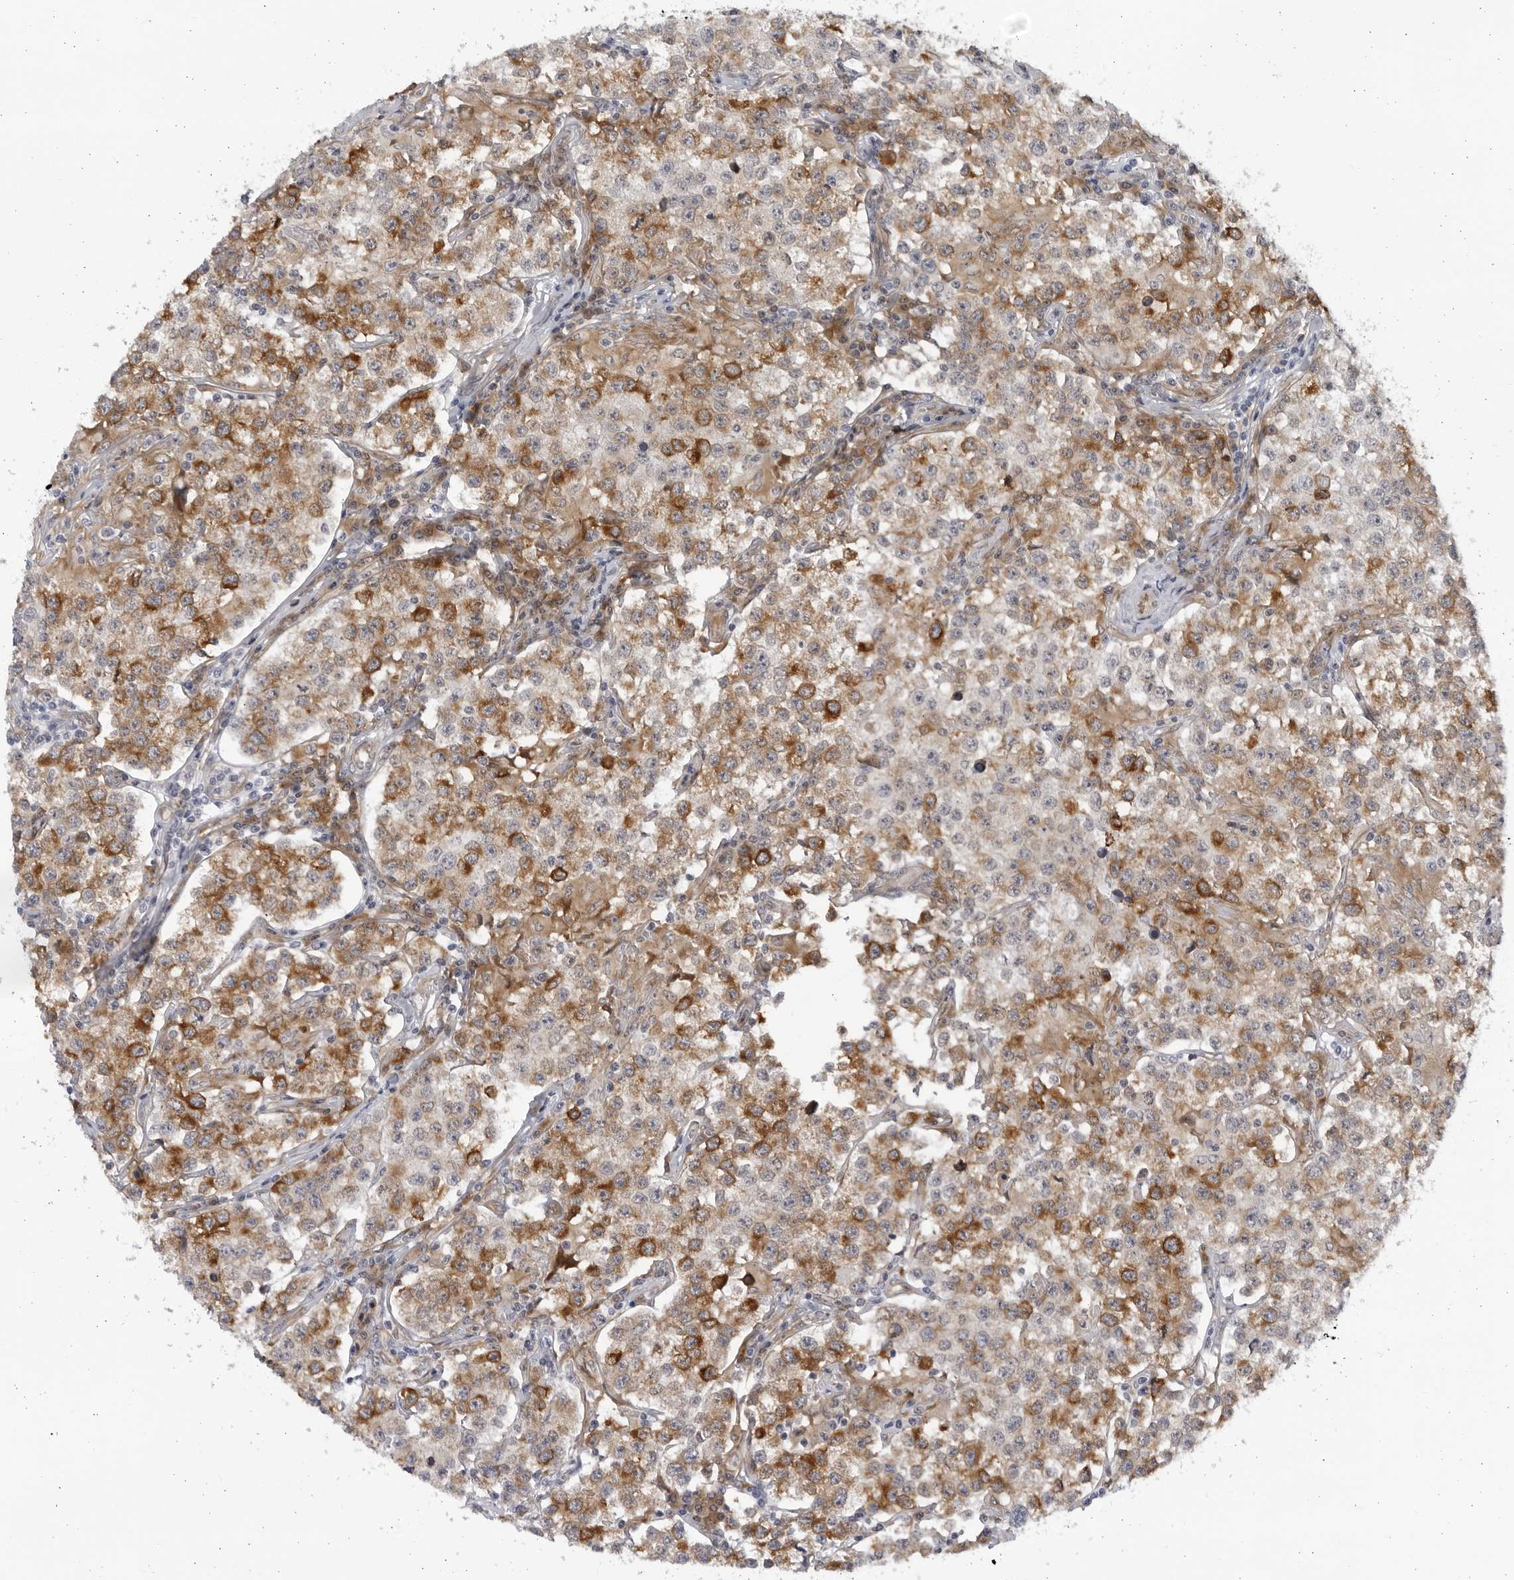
{"staining": {"intensity": "moderate", "quantity": "25%-75%", "location": "cytoplasmic/membranous"}, "tissue": "testis cancer", "cell_type": "Tumor cells", "image_type": "cancer", "snomed": [{"axis": "morphology", "description": "Seminoma, NOS"}, {"axis": "morphology", "description": "Carcinoma, Embryonal, NOS"}, {"axis": "topography", "description": "Testis"}], "caption": "High-magnification brightfield microscopy of testis cancer (embryonal carcinoma) stained with DAB (brown) and counterstained with hematoxylin (blue). tumor cells exhibit moderate cytoplasmic/membranous positivity is present in approximately25%-75% of cells. Using DAB (3,3'-diaminobenzidine) (brown) and hematoxylin (blue) stains, captured at high magnification using brightfield microscopy.", "gene": "BMP2K", "patient": {"sex": "male", "age": 43}}